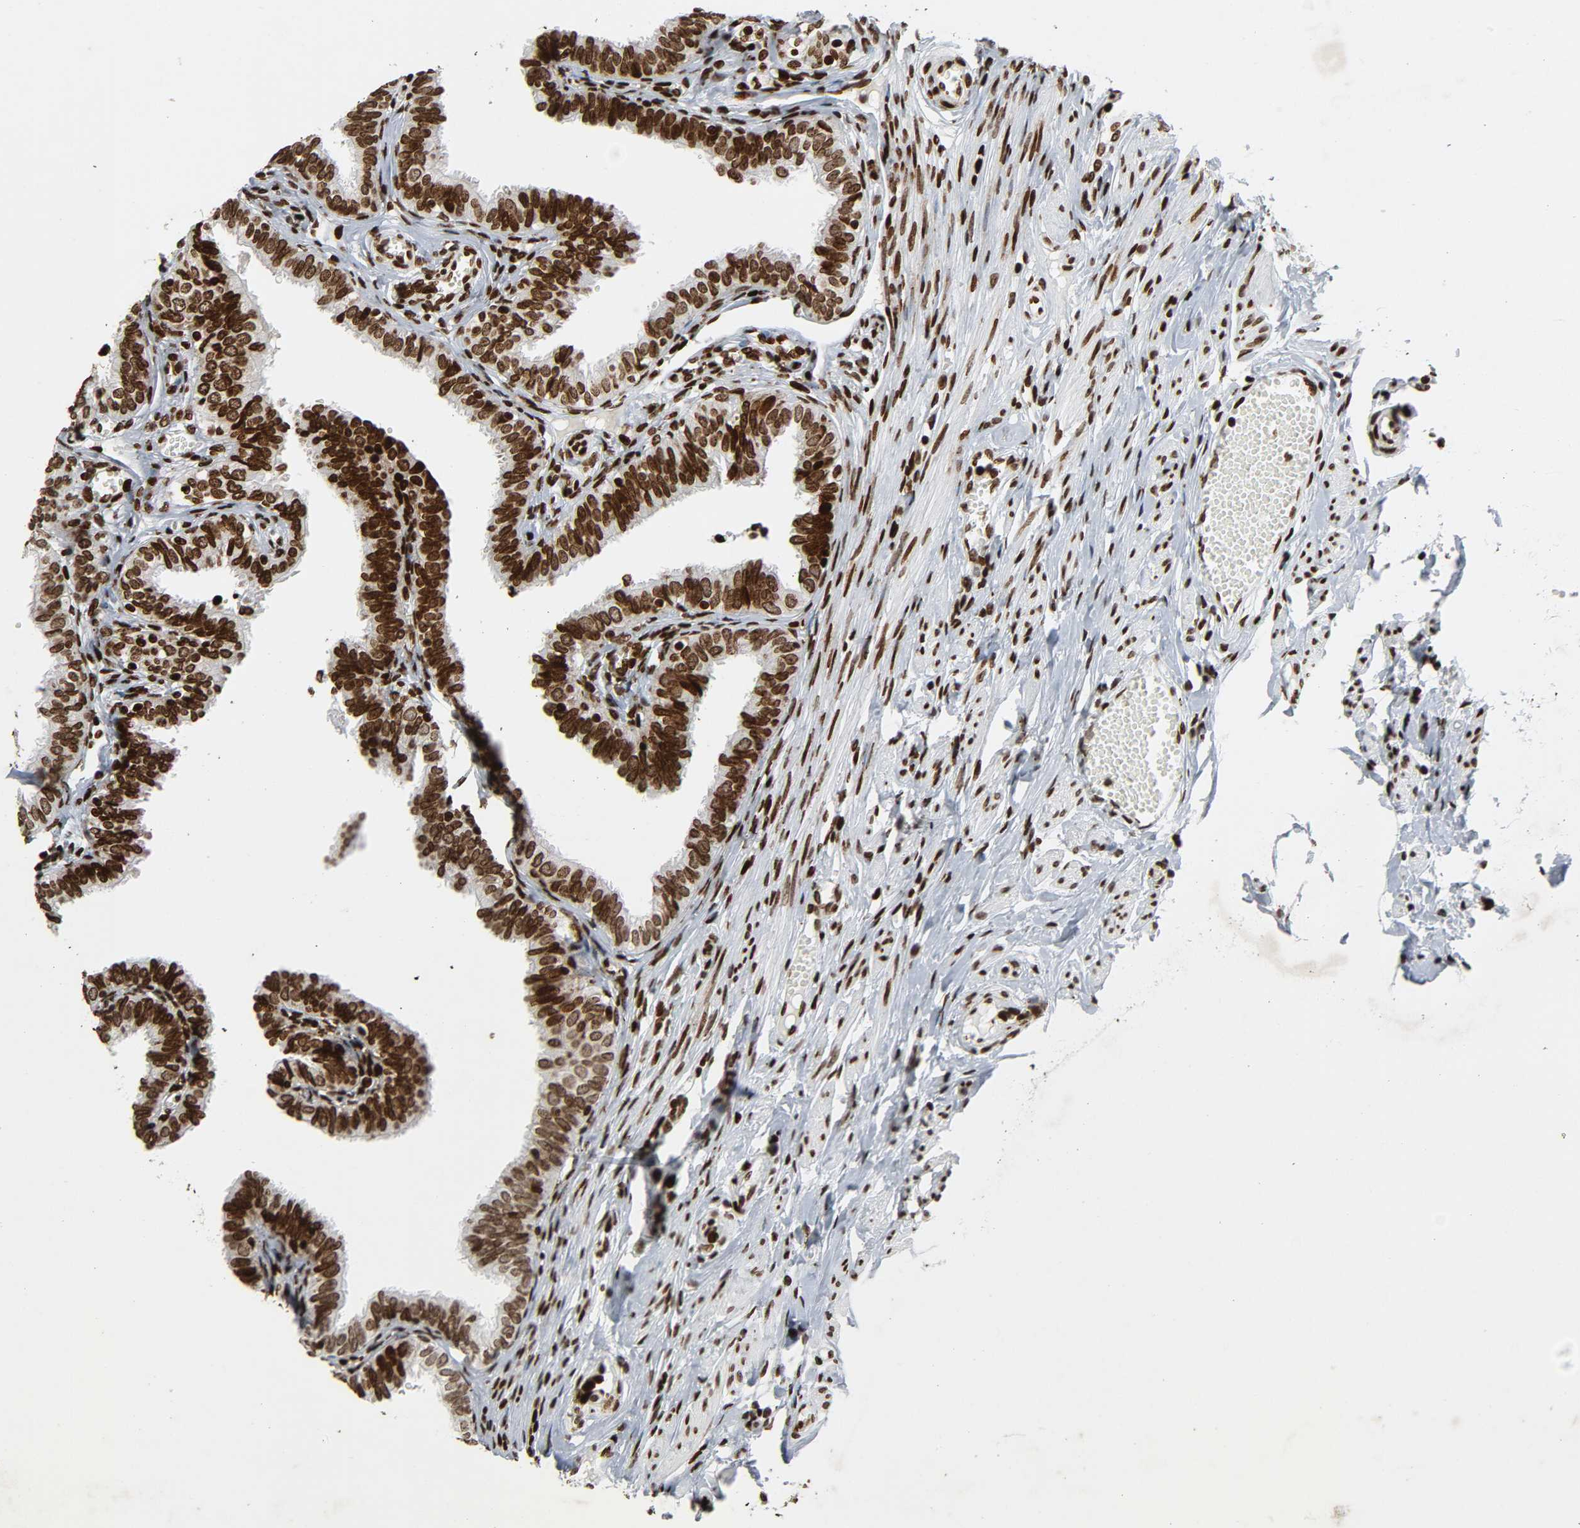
{"staining": {"intensity": "strong", "quantity": ">75%", "location": "nuclear"}, "tissue": "fallopian tube", "cell_type": "Glandular cells", "image_type": "normal", "snomed": [{"axis": "morphology", "description": "Normal tissue, NOS"}, {"axis": "topography", "description": "Fallopian tube"}], "caption": "Immunohistochemistry (DAB (3,3'-diaminobenzidine)) staining of normal human fallopian tube reveals strong nuclear protein staining in approximately >75% of glandular cells. (Stains: DAB in brown, nuclei in blue, Microscopy: brightfield microscopy at high magnification).", "gene": "RXRA", "patient": {"sex": "female", "age": 46}}